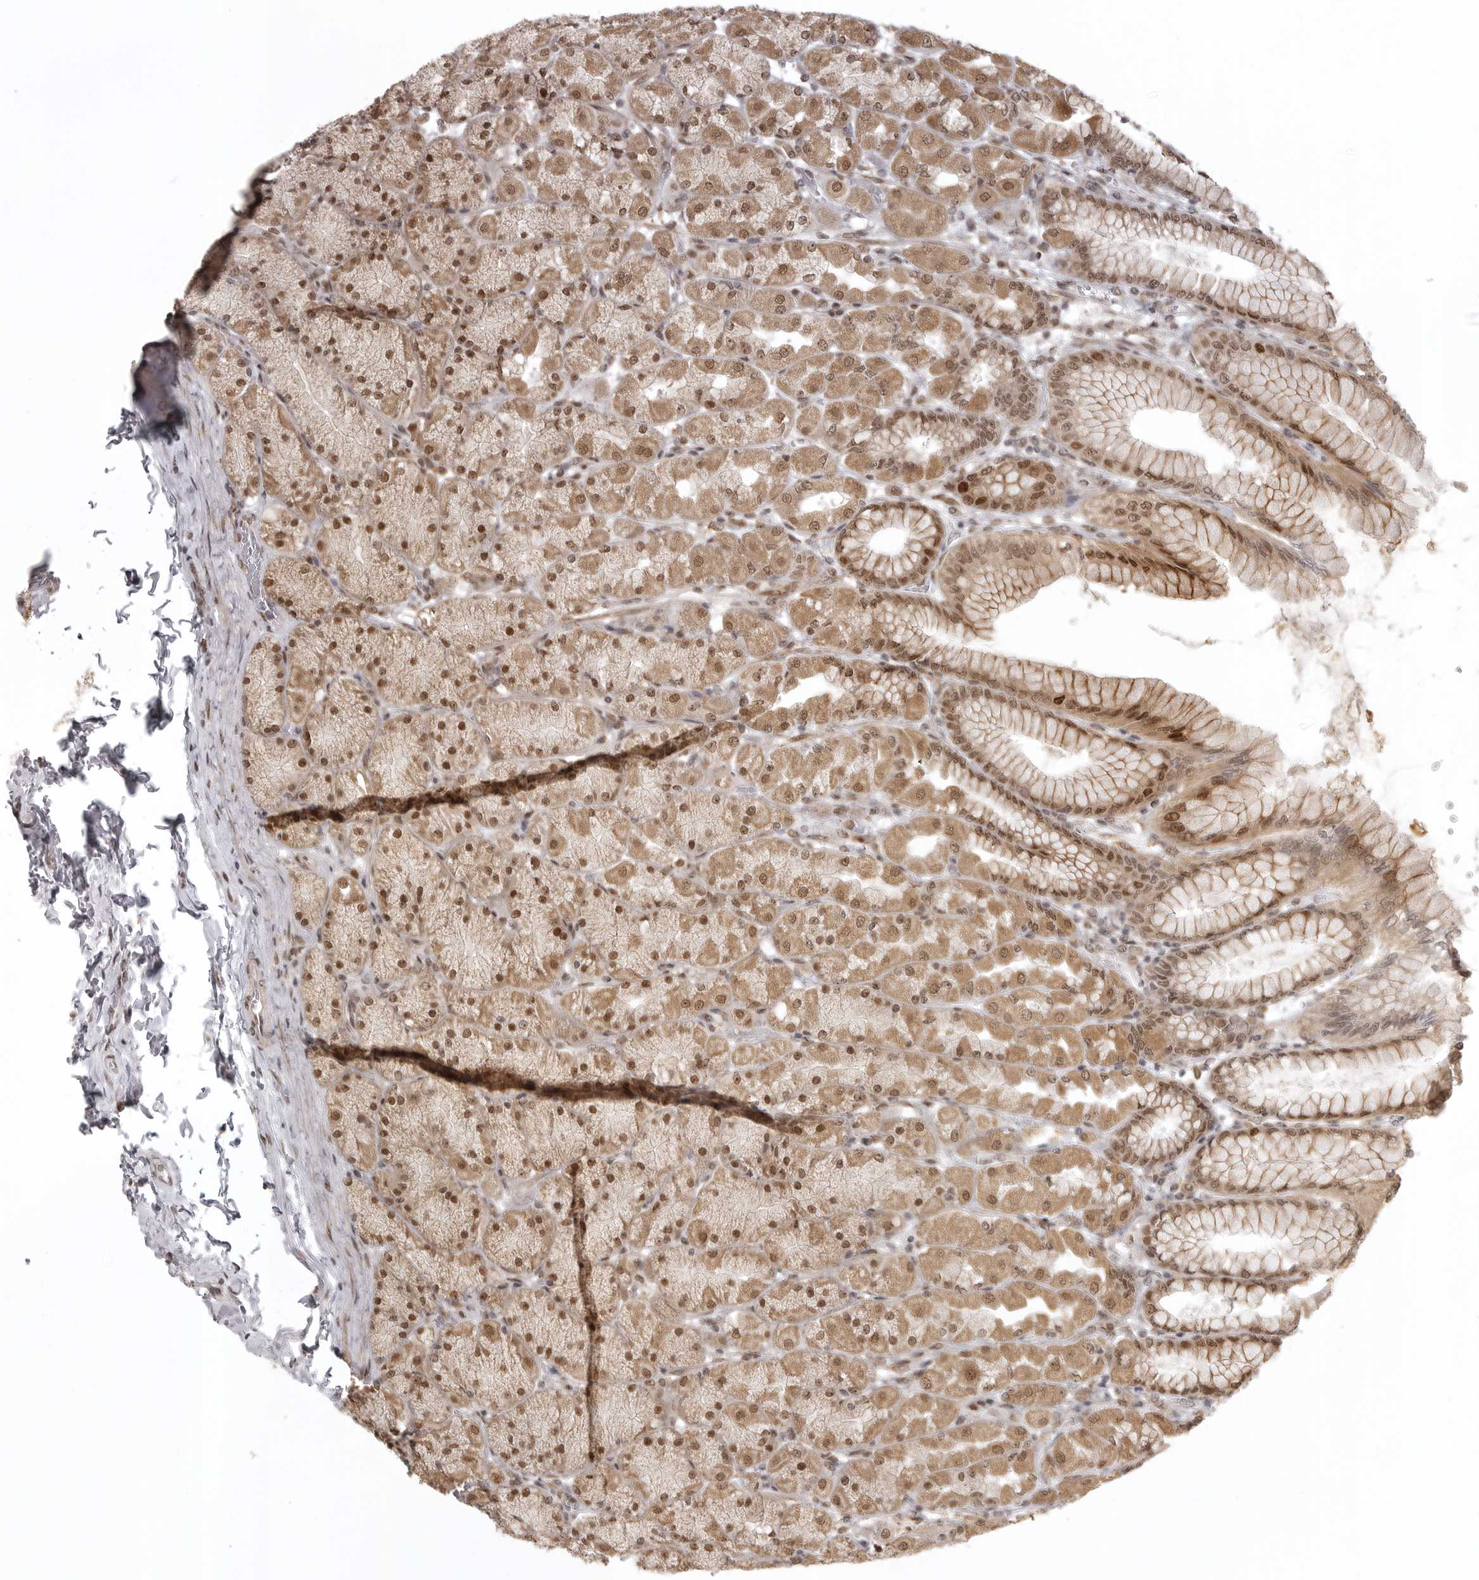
{"staining": {"intensity": "strong", "quantity": ">75%", "location": "cytoplasmic/membranous,nuclear"}, "tissue": "stomach", "cell_type": "Glandular cells", "image_type": "normal", "snomed": [{"axis": "morphology", "description": "Normal tissue, NOS"}, {"axis": "topography", "description": "Stomach, upper"}], "caption": "This image demonstrates benign stomach stained with immunohistochemistry to label a protein in brown. The cytoplasmic/membranous,nuclear of glandular cells show strong positivity for the protein. Nuclei are counter-stained blue.", "gene": "ISG20L2", "patient": {"sex": "female", "age": 56}}